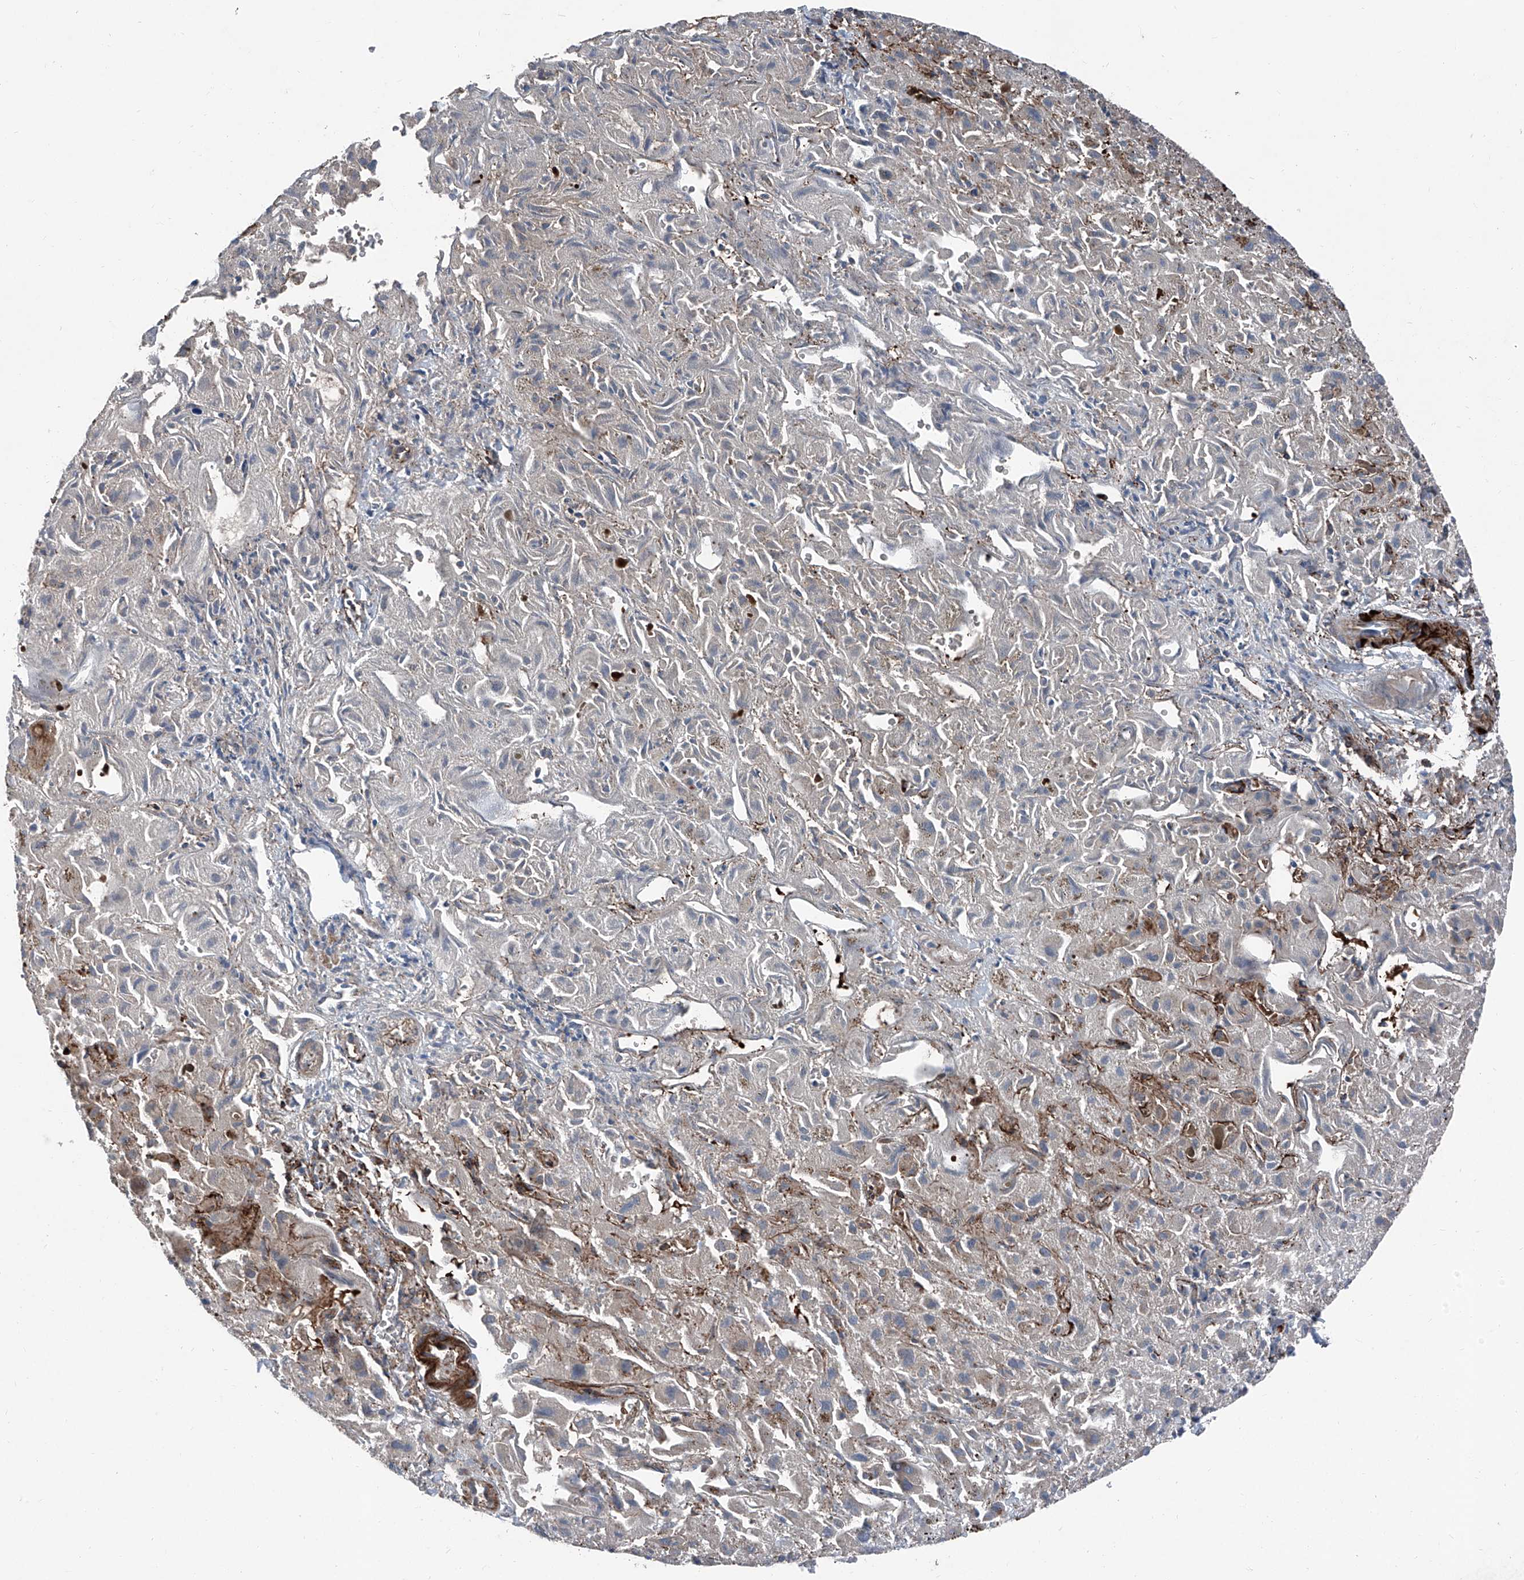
{"staining": {"intensity": "weak", "quantity": "<25%", "location": "cytoplasmic/membranous"}, "tissue": "liver cancer", "cell_type": "Tumor cells", "image_type": "cancer", "snomed": [{"axis": "morphology", "description": "Cholangiocarcinoma"}, {"axis": "topography", "description": "Liver"}], "caption": "Tumor cells are negative for brown protein staining in cholangiocarcinoma (liver).", "gene": "COA7", "patient": {"sex": "female", "age": 52}}